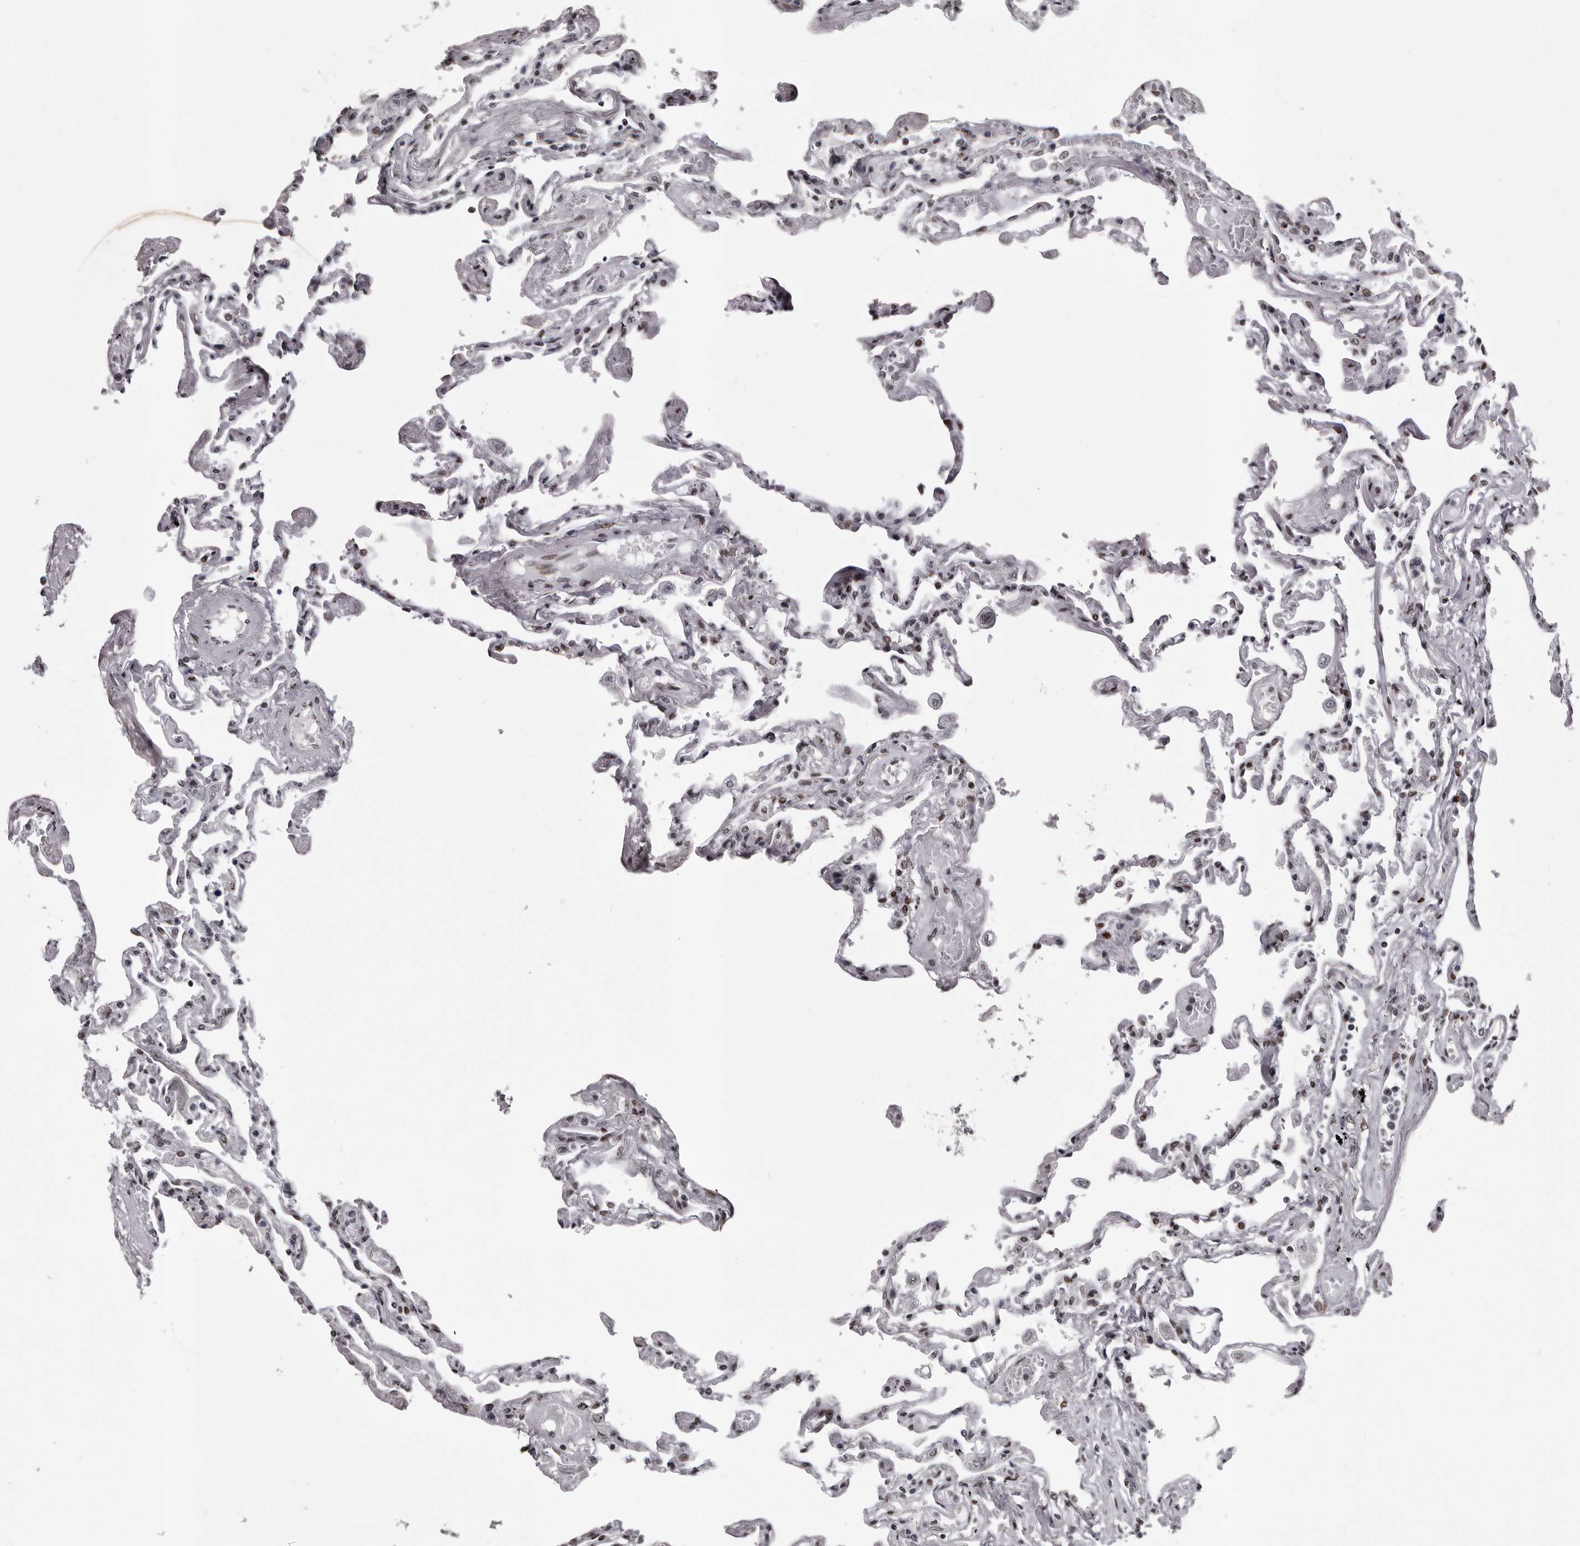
{"staining": {"intensity": "strong", "quantity": "25%-75%", "location": "nuclear"}, "tissue": "lung", "cell_type": "Alveolar cells", "image_type": "normal", "snomed": [{"axis": "morphology", "description": "Normal tissue, NOS"}, {"axis": "topography", "description": "Lung"}], "caption": "Immunohistochemistry of unremarkable lung reveals high levels of strong nuclear expression in about 25%-75% of alveolar cells.", "gene": "NUMA1", "patient": {"sex": "female", "age": 67}}